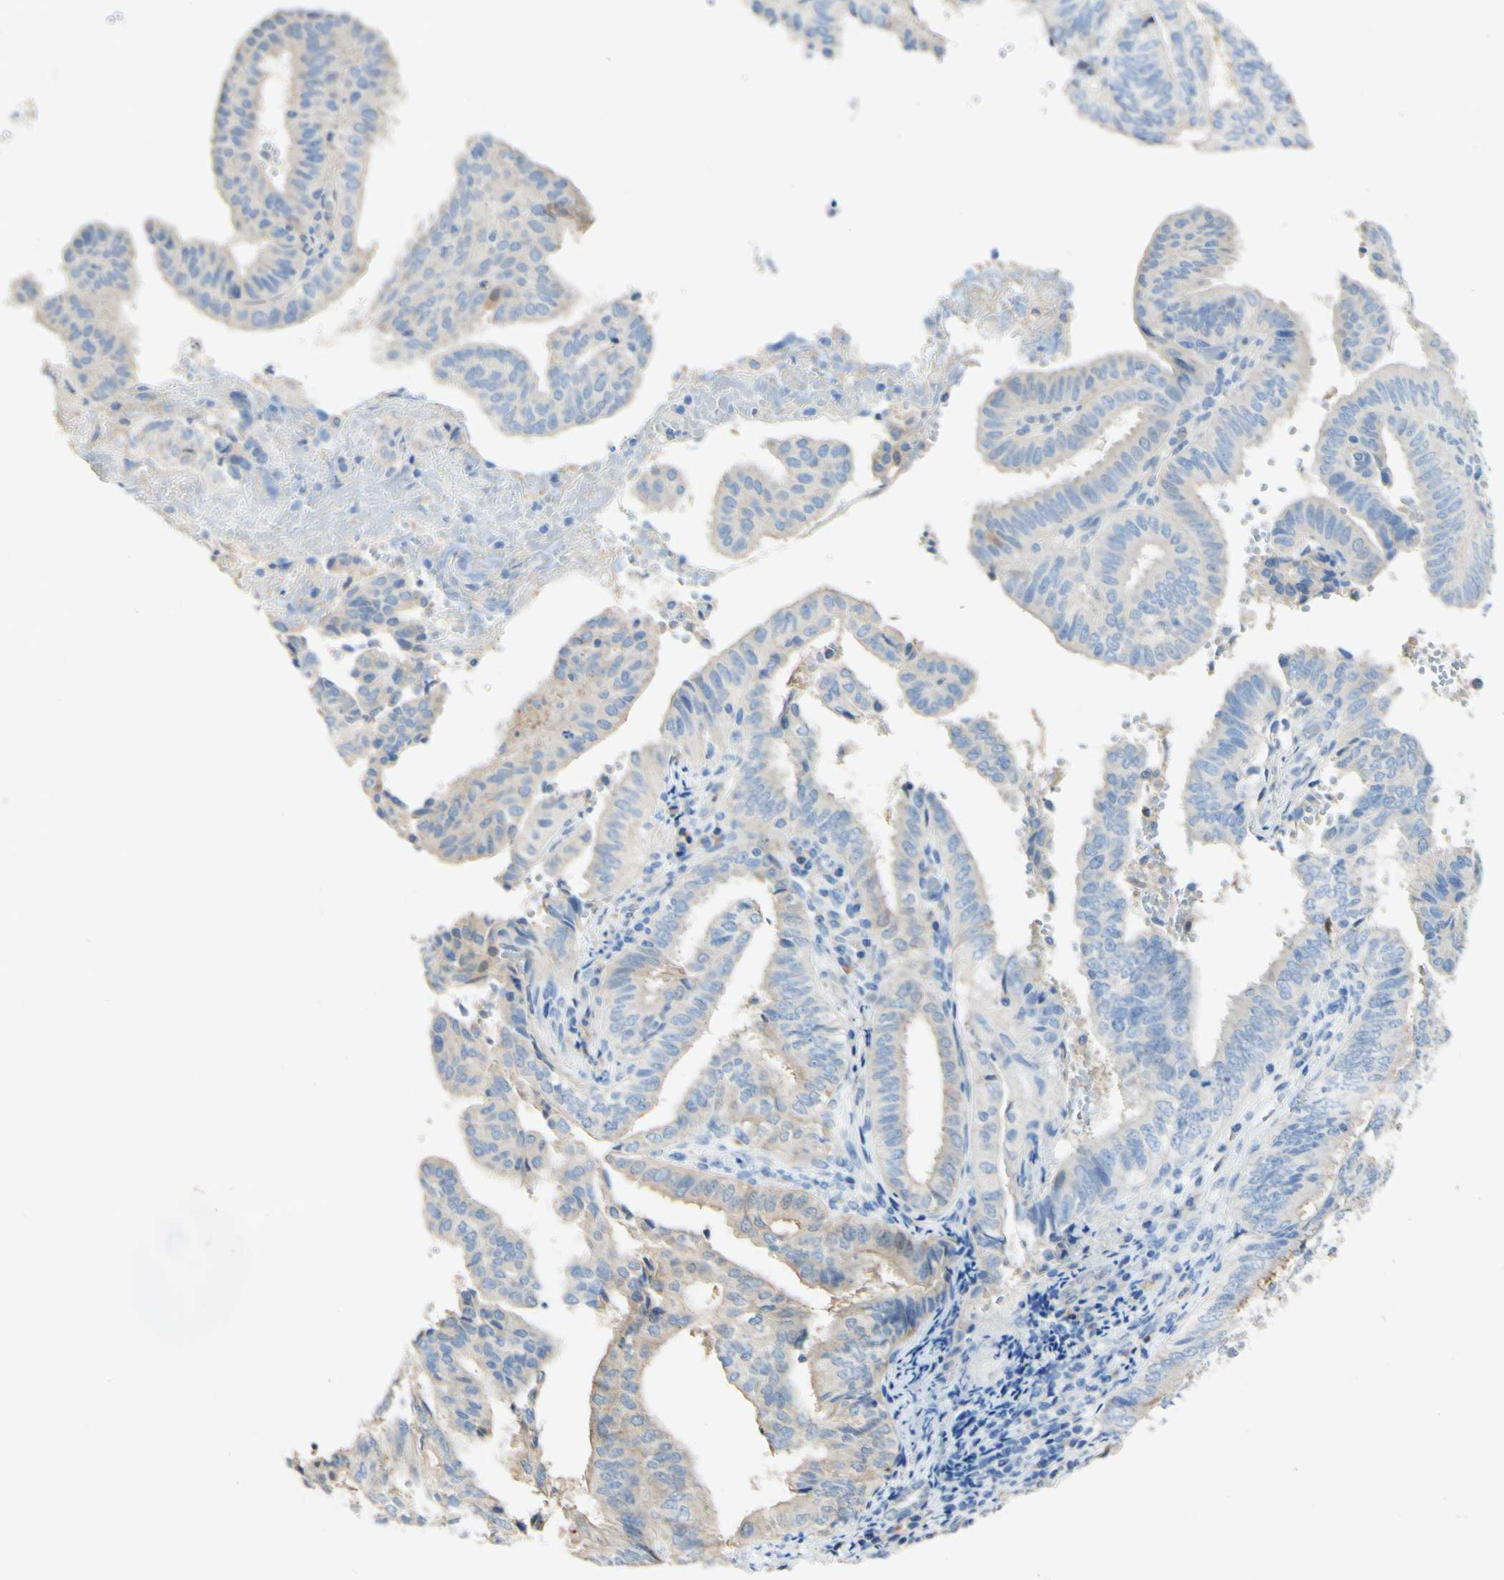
{"staining": {"intensity": "weak", "quantity": "25%-75%", "location": "cytoplasmic/membranous"}, "tissue": "endometrial cancer", "cell_type": "Tumor cells", "image_type": "cancer", "snomed": [{"axis": "morphology", "description": "Adenocarcinoma, NOS"}, {"axis": "topography", "description": "Endometrium"}], "caption": "Endometrial adenocarcinoma stained with a brown dye exhibits weak cytoplasmic/membranous positive expression in approximately 25%-75% of tumor cells.", "gene": "FGF4", "patient": {"sex": "female", "age": 58}}